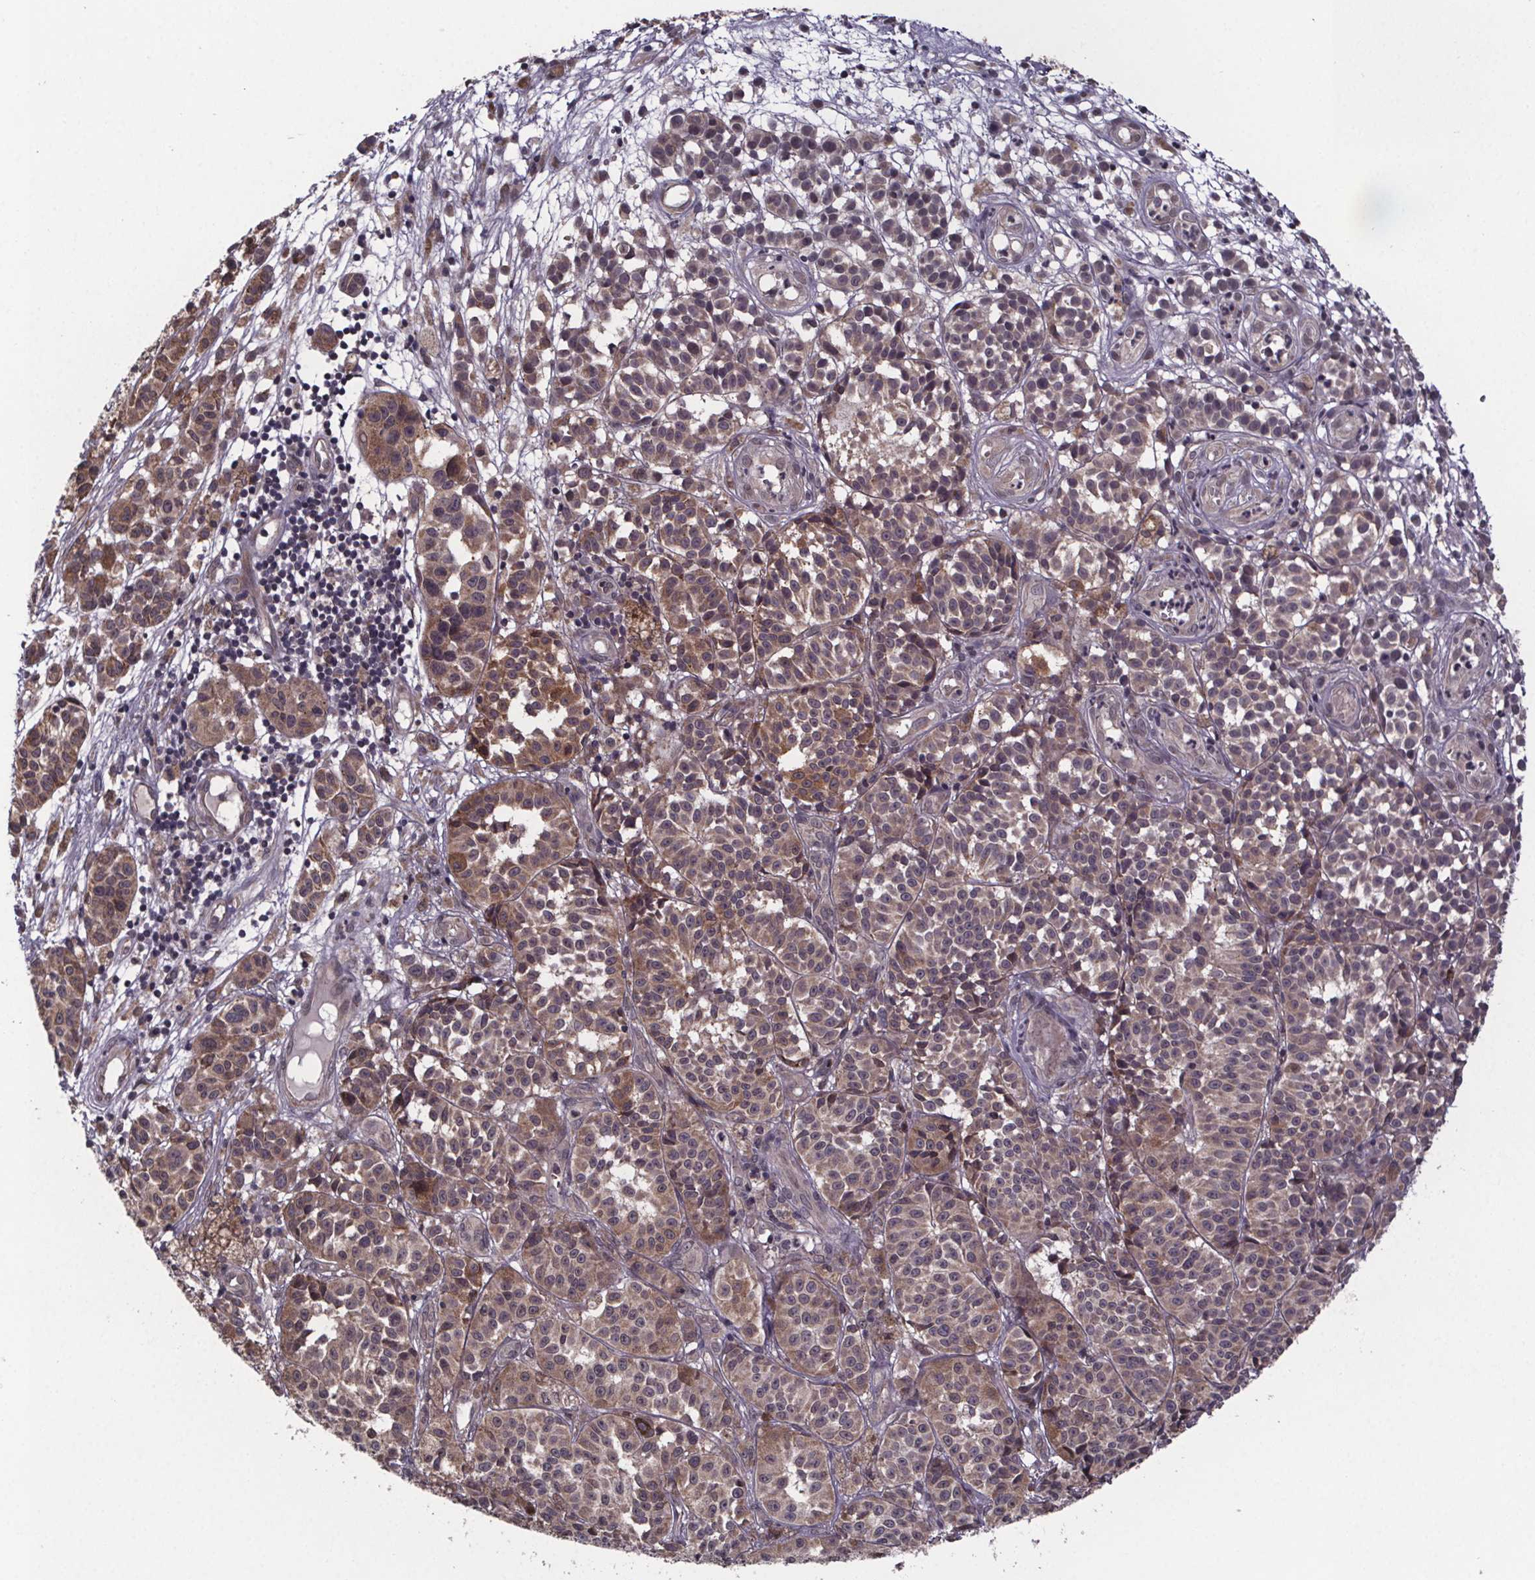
{"staining": {"intensity": "moderate", "quantity": ">75%", "location": "cytoplasmic/membranous"}, "tissue": "melanoma", "cell_type": "Tumor cells", "image_type": "cancer", "snomed": [{"axis": "morphology", "description": "Malignant melanoma, NOS"}, {"axis": "topography", "description": "Skin"}], "caption": "This is an image of IHC staining of melanoma, which shows moderate staining in the cytoplasmic/membranous of tumor cells.", "gene": "SAT1", "patient": {"sex": "female", "age": 58}}